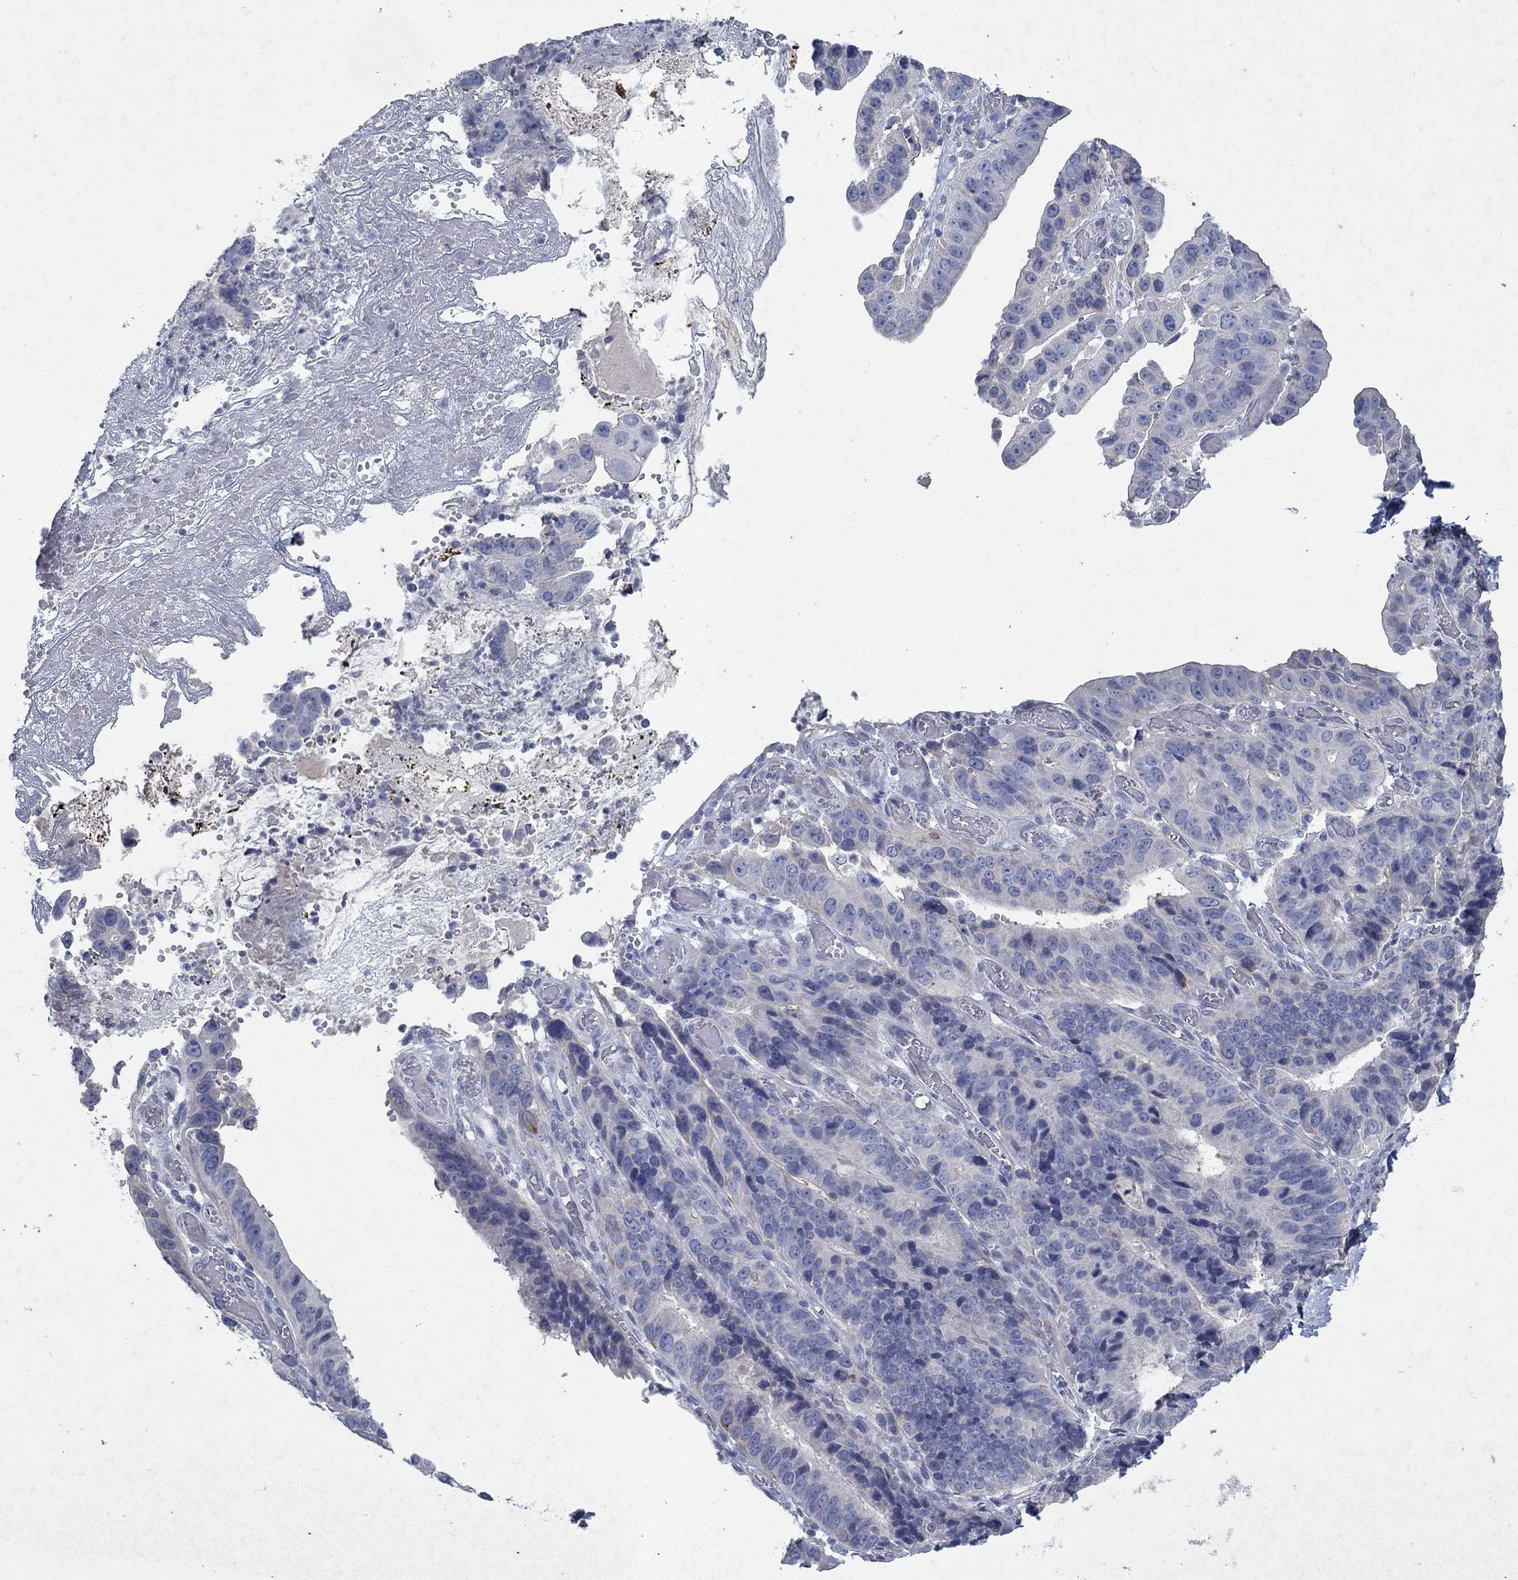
{"staining": {"intensity": "negative", "quantity": "none", "location": "none"}, "tissue": "stomach cancer", "cell_type": "Tumor cells", "image_type": "cancer", "snomed": [{"axis": "morphology", "description": "Adenocarcinoma, NOS"}, {"axis": "topography", "description": "Stomach"}], "caption": "Tumor cells show no significant positivity in adenocarcinoma (stomach). (DAB (3,3'-diaminobenzidine) IHC with hematoxylin counter stain).", "gene": "KRT40", "patient": {"sex": "male", "age": 84}}